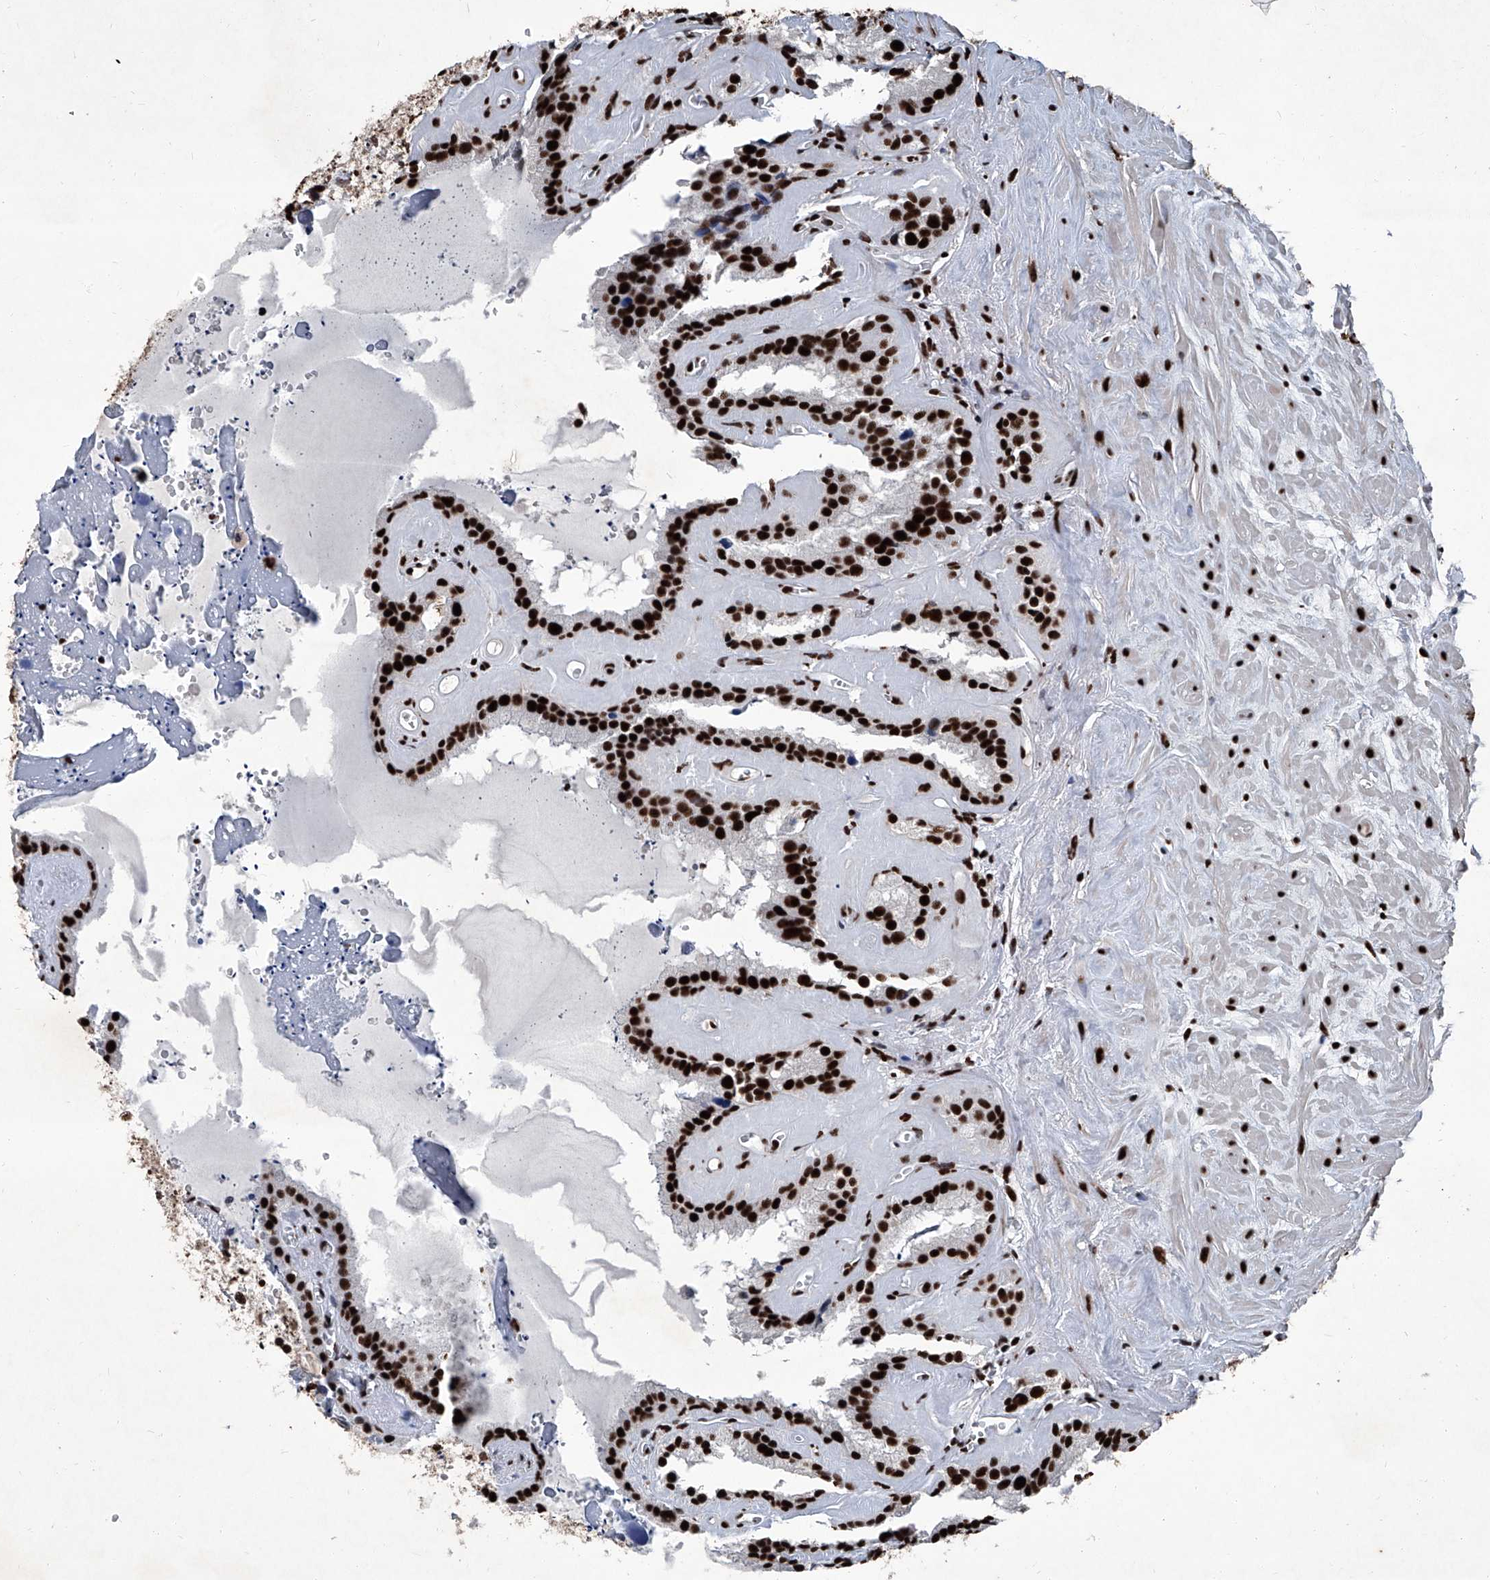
{"staining": {"intensity": "strong", "quantity": ">75%", "location": "nuclear"}, "tissue": "seminal vesicle", "cell_type": "Glandular cells", "image_type": "normal", "snomed": [{"axis": "morphology", "description": "Normal tissue, NOS"}, {"axis": "topography", "description": "Prostate"}, {"axis": "topography", "description": "Seminal veicle"}], "caption": "Glandular cells display high levels of strong nuclear staining in about >75% of cells in unremarkable human seminal vesicle. Immunohistochemistry stains the protein in brown and the nuclei are stained blue.", "gene": "DDX39B", "patient": {"sex": "male", "age": 59}}